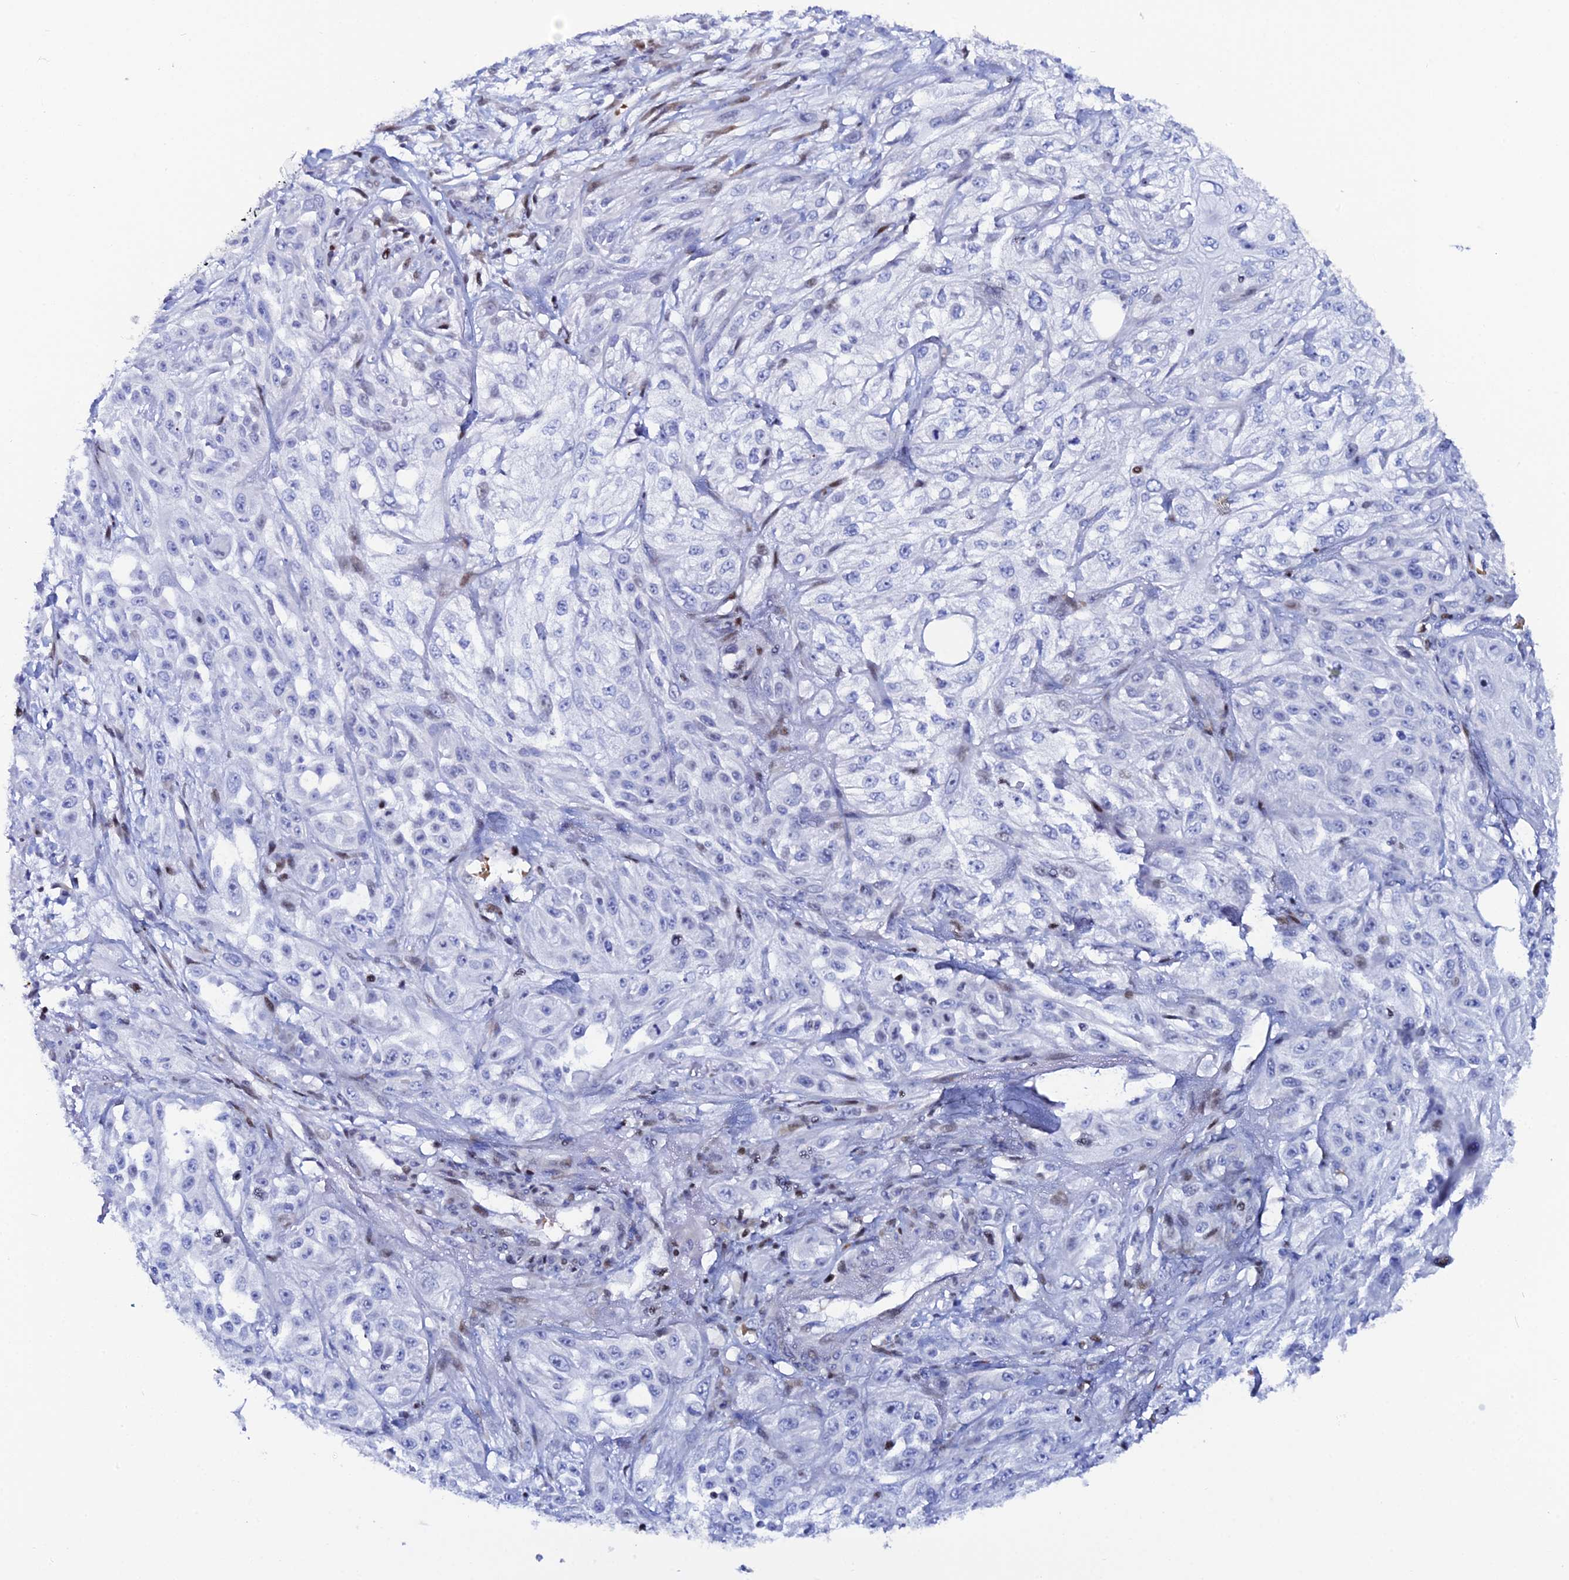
{"staining": {"intensity": "negative", "quantity": "none", "location": "none"}, "tissue": "skin cancer", "cell_type": "Tumor cells", "image_type": "cancer", "snomed": [{"axis": "morphology", "description": "Squamous cell carcinoma, NOS"}, {"axis": "morphology", "description": "Squamous cell carcinoma, metastatic, NOS"}, {"axis": "topography", "description": "Skin"}, {"axis": "topography", "description": "Lymph node"}], "caption": "Skin cancer stained for a protein using immunohistochemistry (IHC) reveals no expression tumor cells.", "gene": "MYNN", "patient": {"sex": "male", "age": 75}}